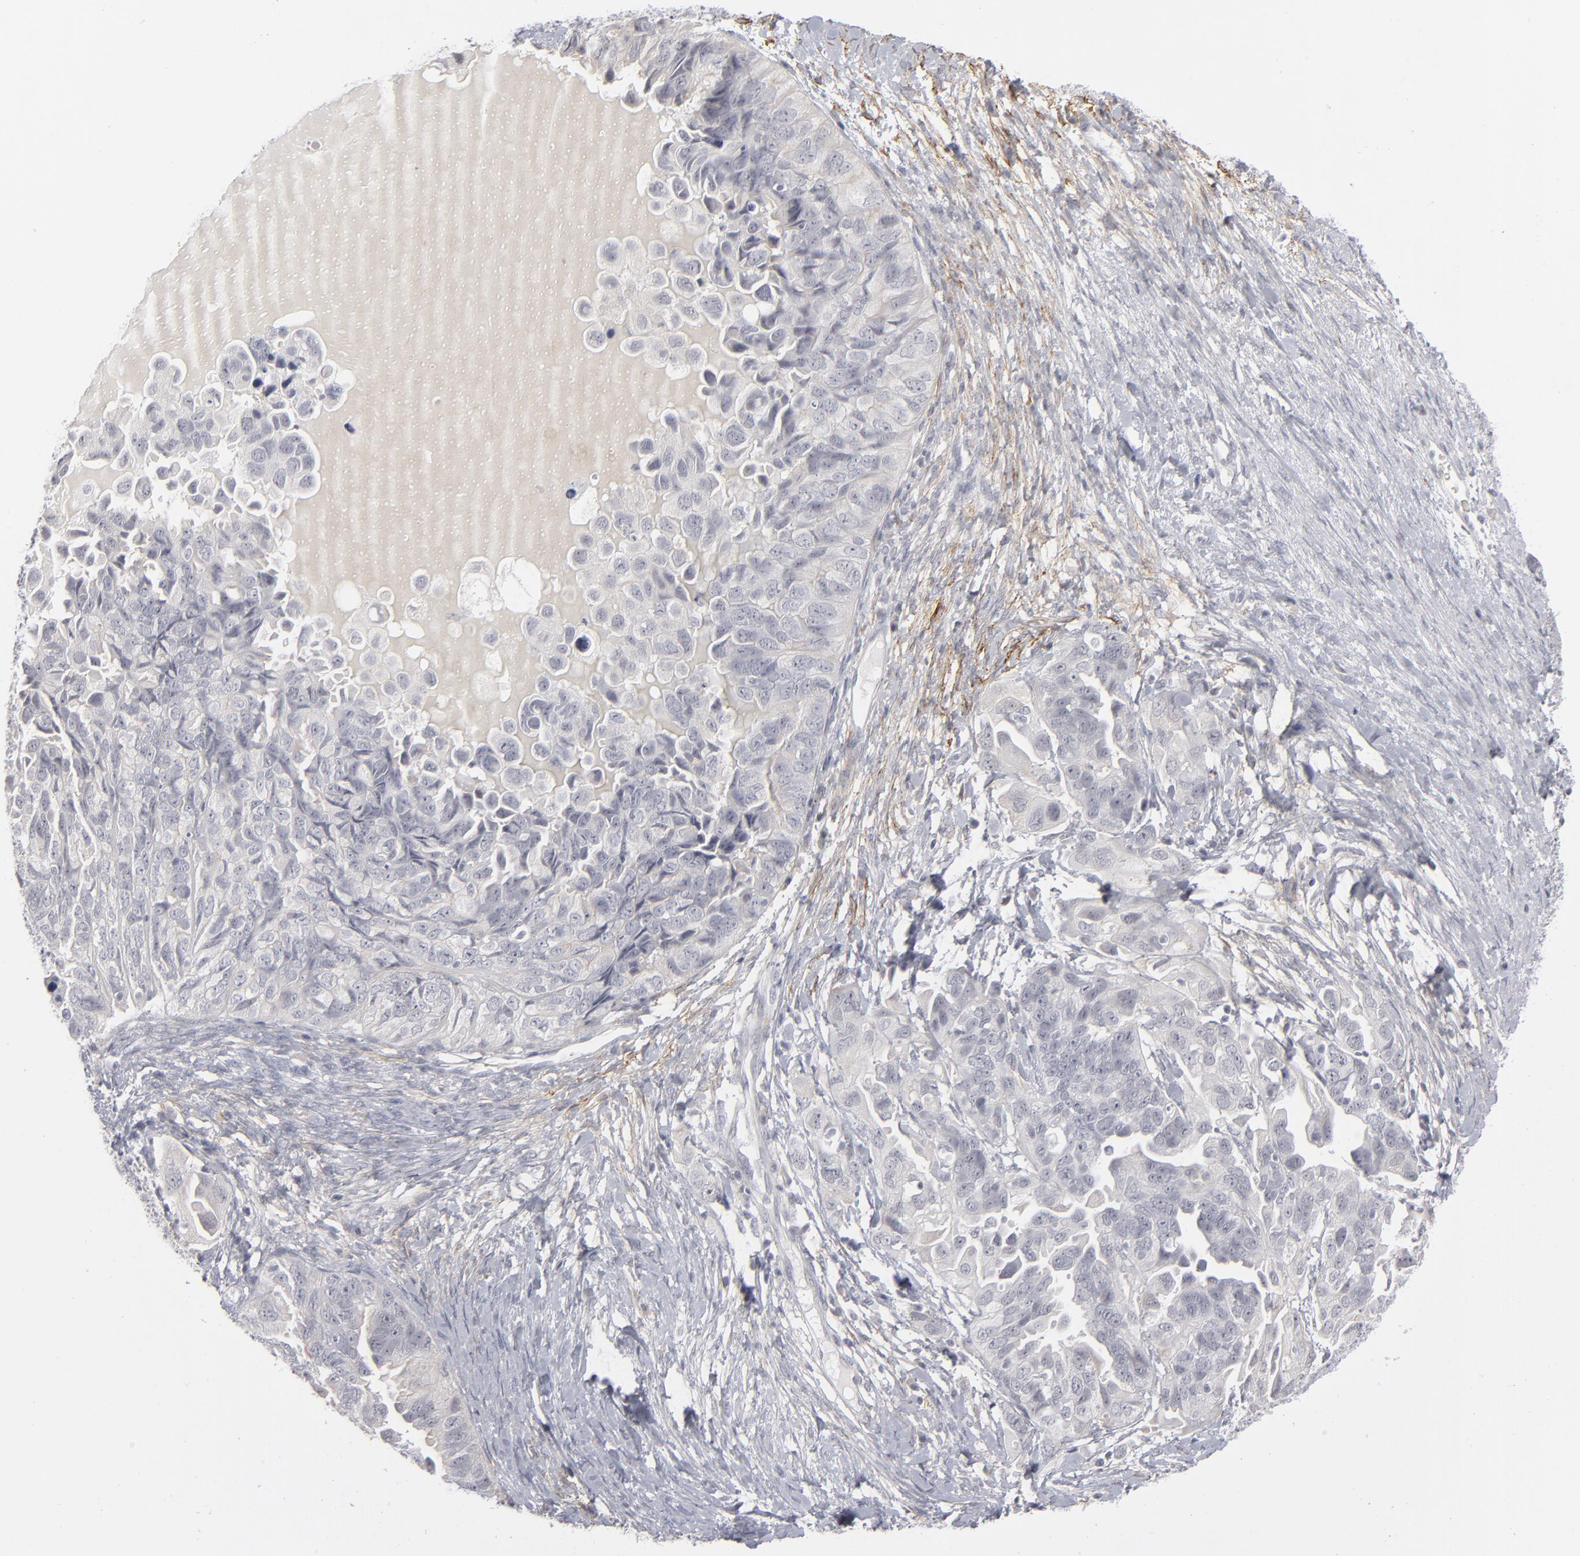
{"staining": {"intensity": "negative", "quantity": "none", "location": "none"}, "tissue": "ovarian cancer", "cell_type": "Tumor cells", "image_type": "cancer", "snomed": [{"axis": "morphology", "description": "Cystadenocarcinoma, serous, NOS"}, {"axis": "topography", "description": "Ovary"}], "caption": "Tumor cells show no significant expression in ovarian serous cystadenocarcinoma.", "gene": "KIAA1210", "patient": {"sex": "female", "age": 82}}